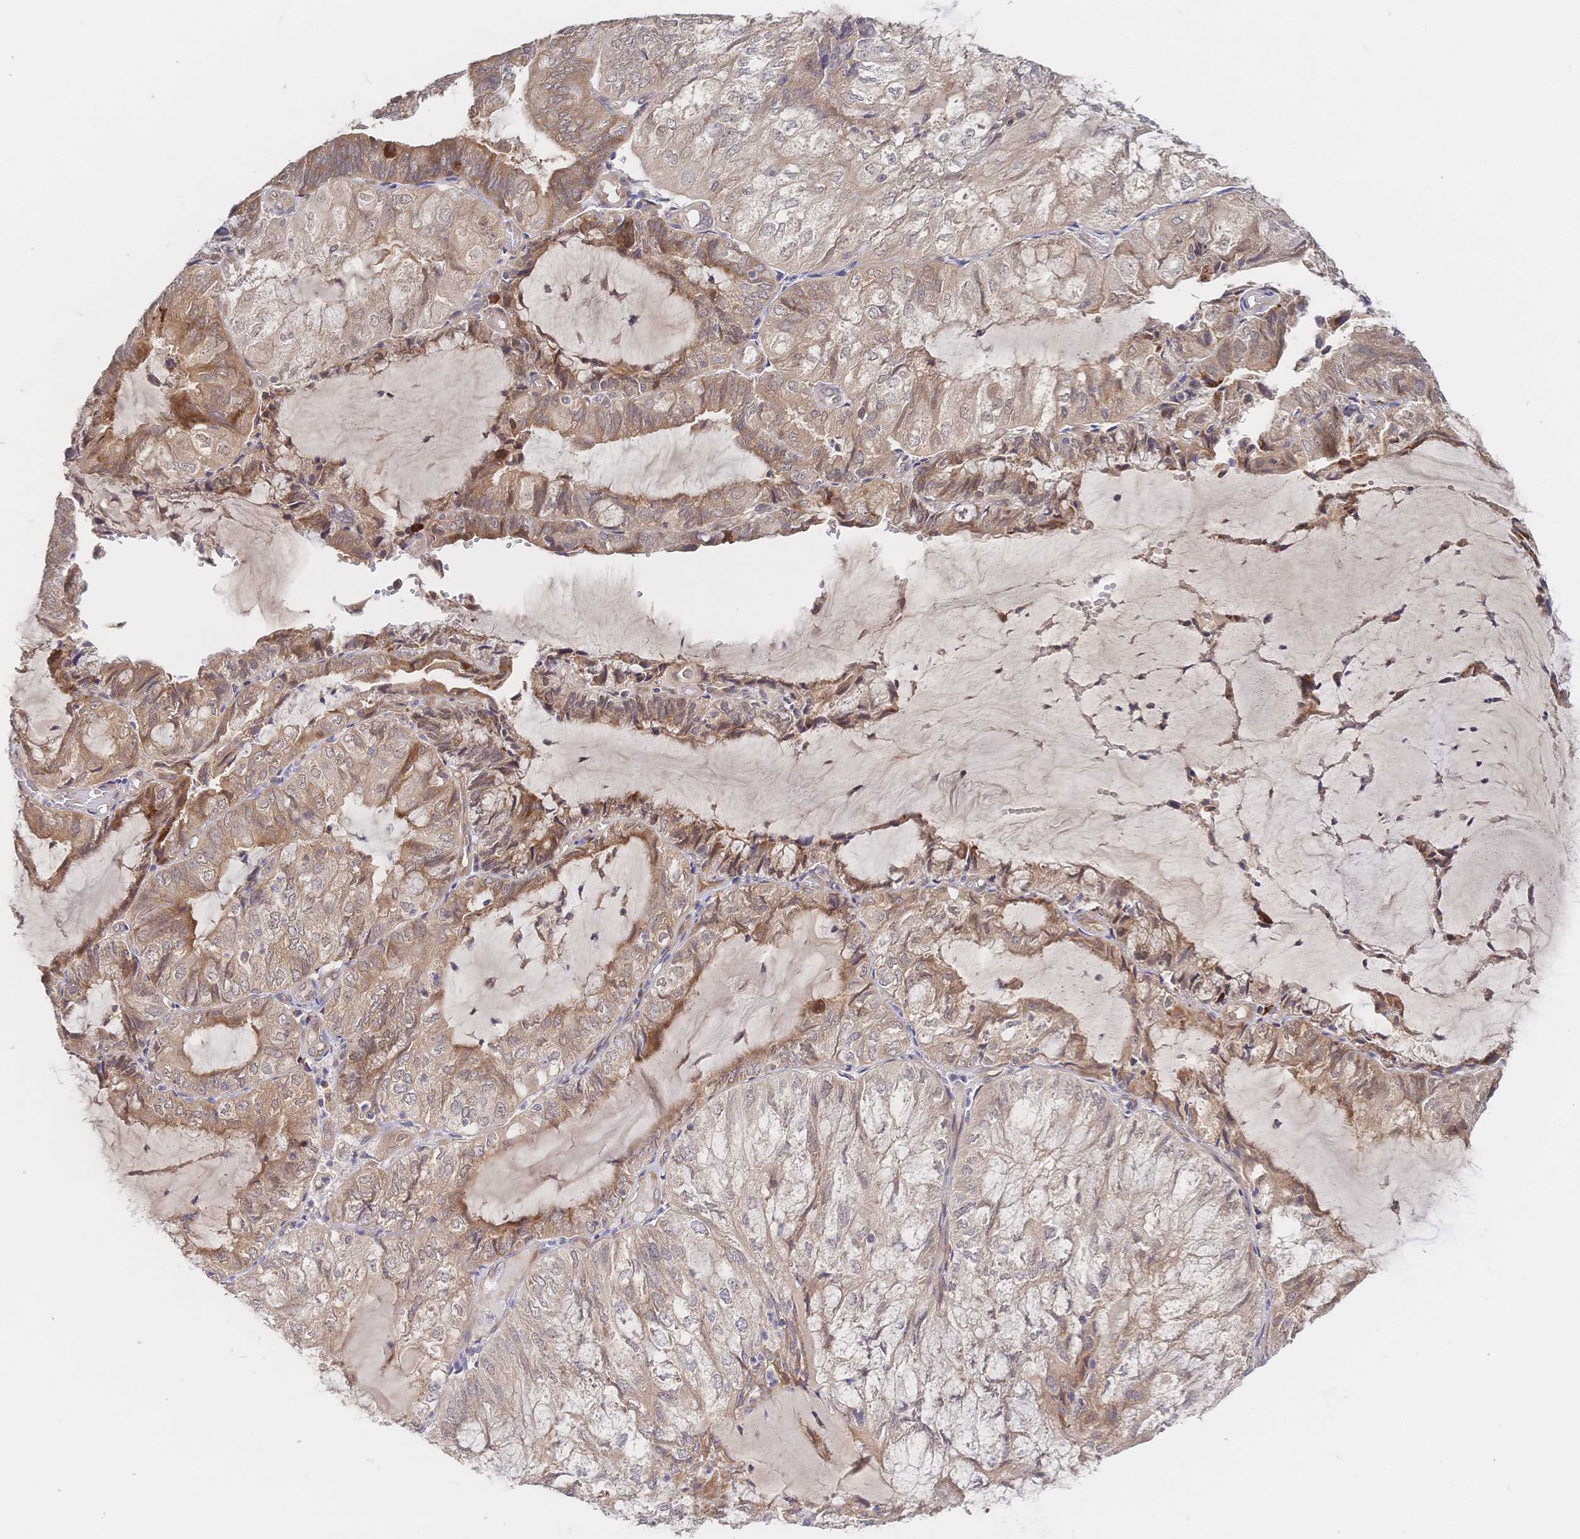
{"staining": {"intensity": "weak", "quantity": ">75%", "location": "cytoplasmic/membranous"}, "tissue": "endometrial cancer", "cell_type": "Tumor cells", "image_type": "cancer", "snomed": [{"axis": "morphology", "description": "Adenocarcinoma, NOS"}, {"axis": "topography", "description": "Endometrium"}], "caption": "Approximately >75% of tumor cells in endometrial cancer (adenocarcinoma) reveal weak cytoplasmic/membranous protein positivity as visualized by brown immunohistochemical staining.", "gene": "LMO4", "patient": {"sex": "female", "age": 81}}